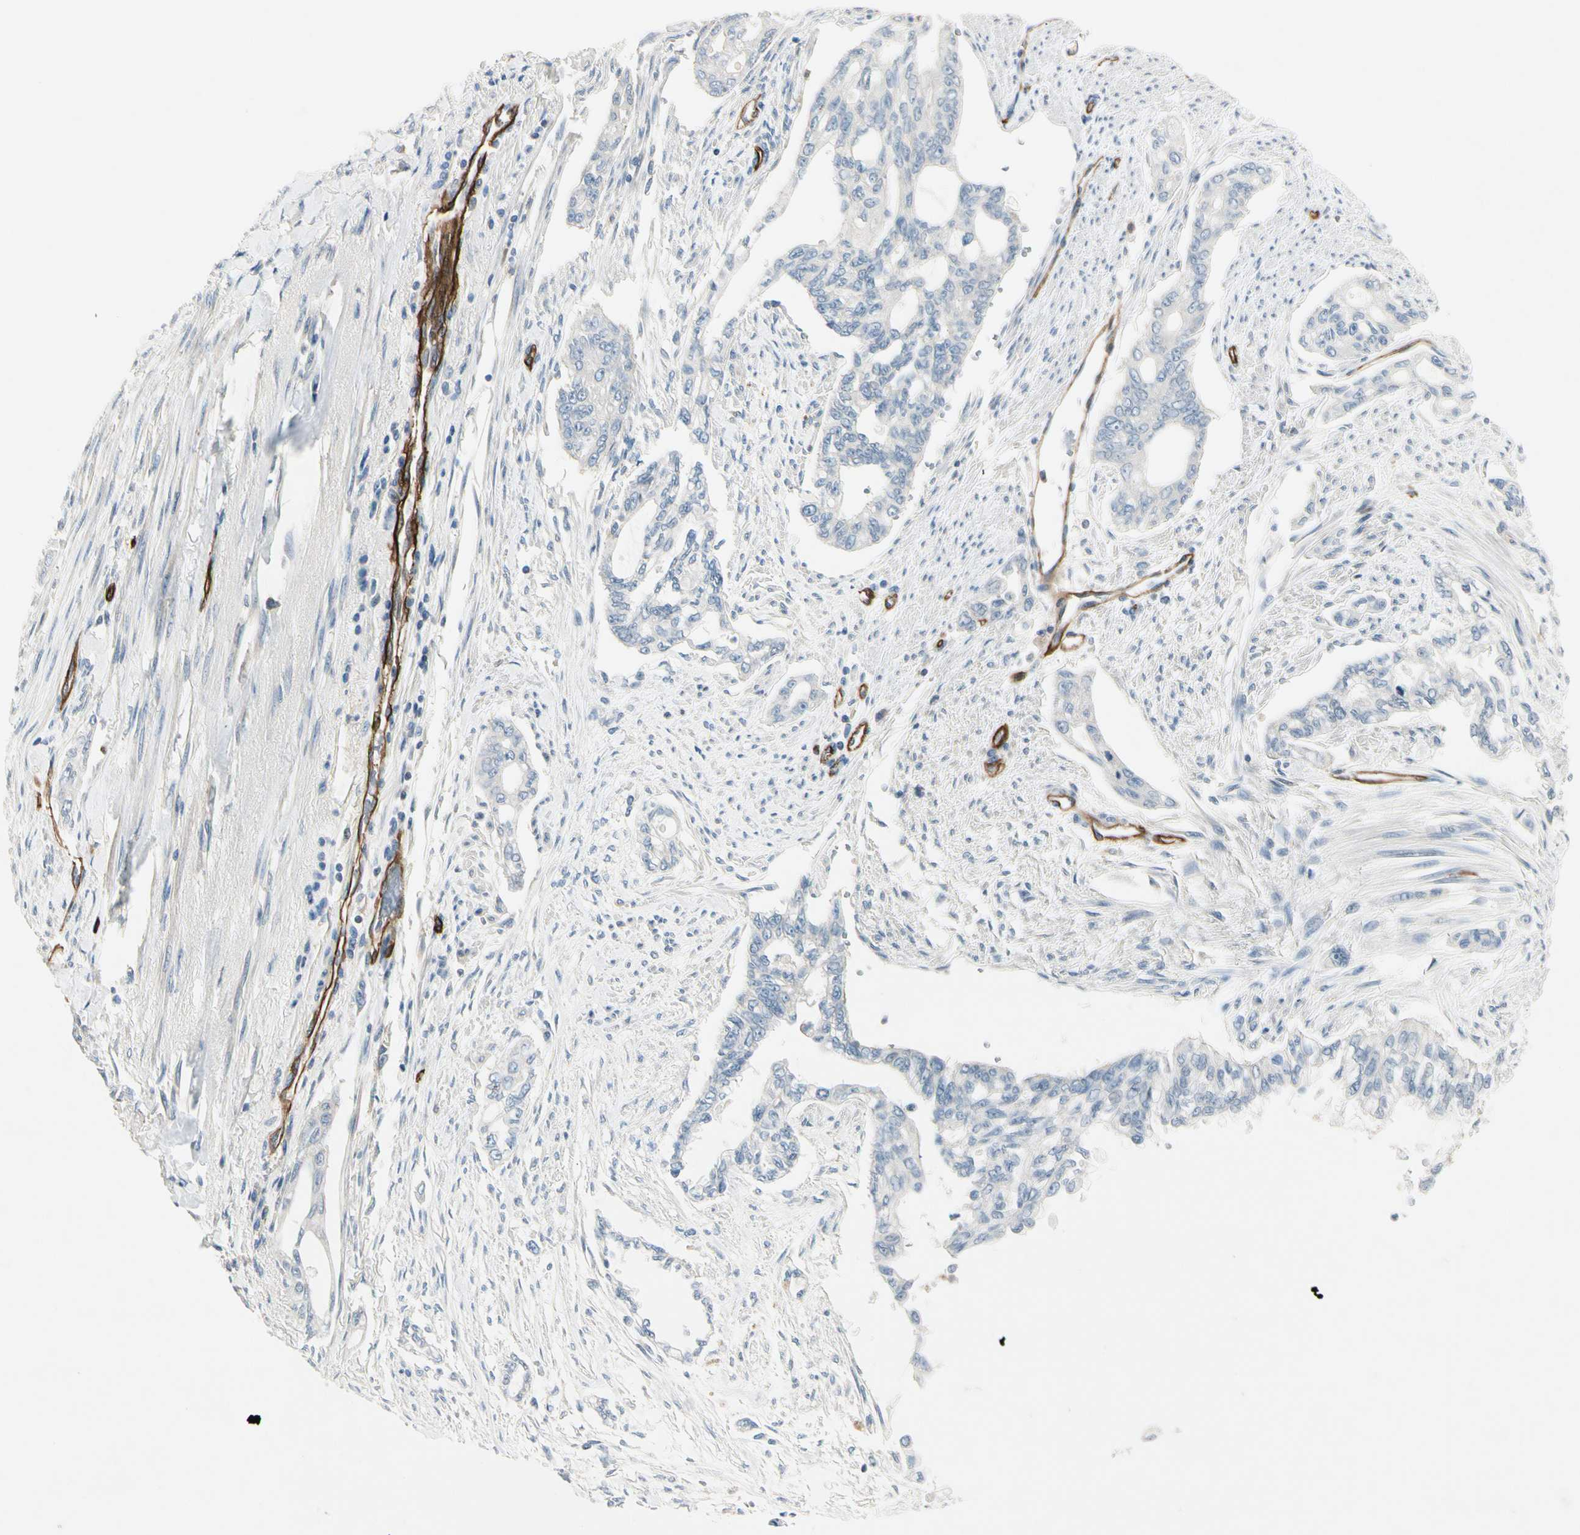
{"staining": {"intensity": "negative", "quantity": "none", "location": "none"}, "tissue": "pancreatic cancer", "cell_type": "Tumor cells", "image_type": "cancer", "snomed": [{"axis": "morphology", "description": "Normal tissue, NOS"}, {"axis": "topography", "description": "Pancreas"}], "caption": "The histopathology image exhibits no significant positivity in tumor cells of pancreatic cancer.", "gene": "CD93", "patient": {"sex": "male", "age": 42}}